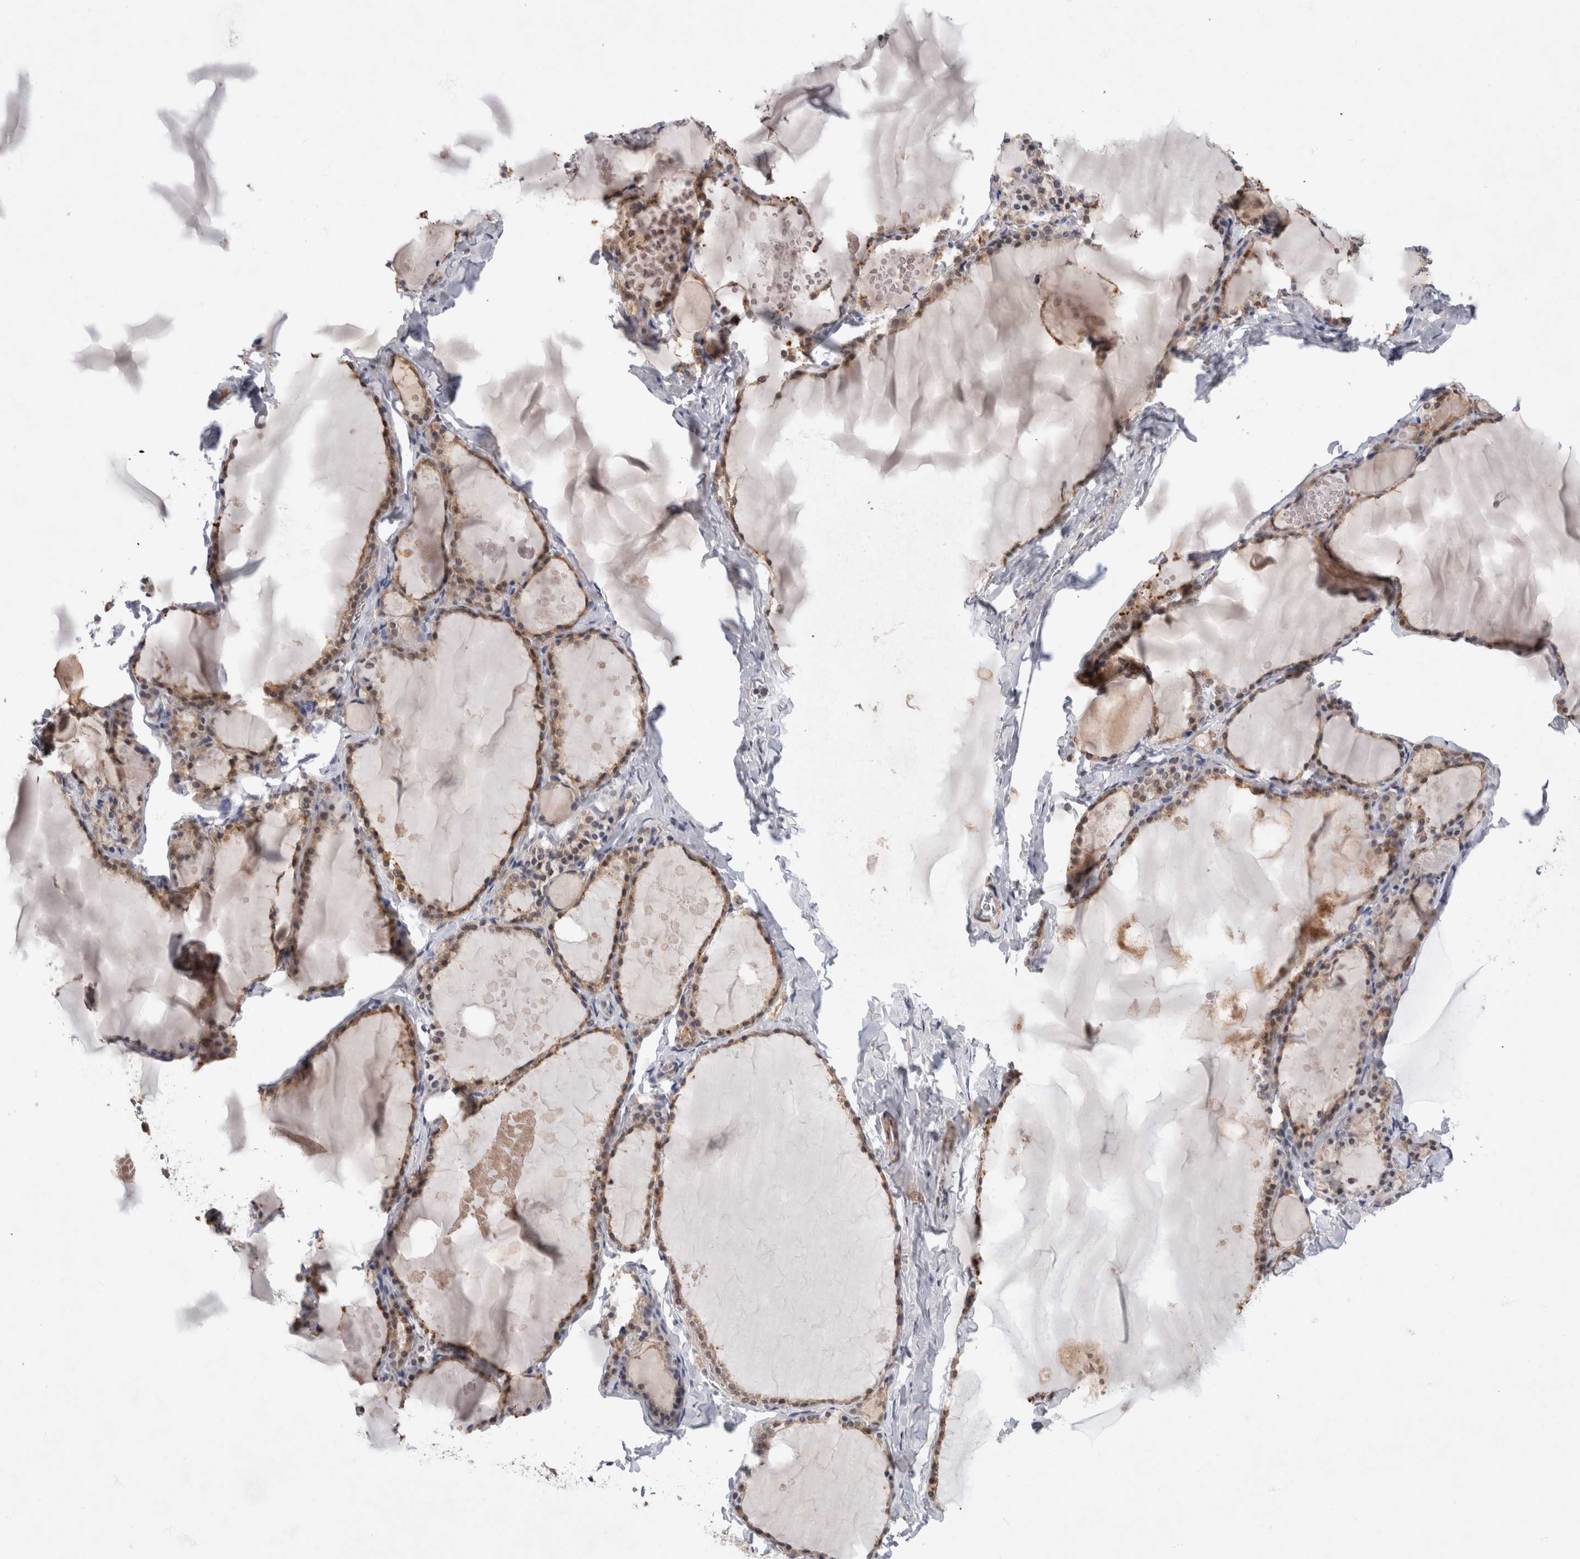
{"staining": {"intensity": "weak", "quantity": ">75%", "location": "cytoplasmic/membranous"}, "tissue": "thyroid gland", "cell_type": "Glandular cells", "image_type": "normal", "snomed": [{"axis": "morphology", "description": "Normal tissue, NOS"}, {"axis": "topography", "description": "Thyroid gland"}], "caption": "Thyroid gland stained with immunohistochemistry displays weak cytoplasmic/membranous positivity in about >75% of glandular cells.", "gene": "PGM1", "patient": {"sex": "male", "age": 56}}